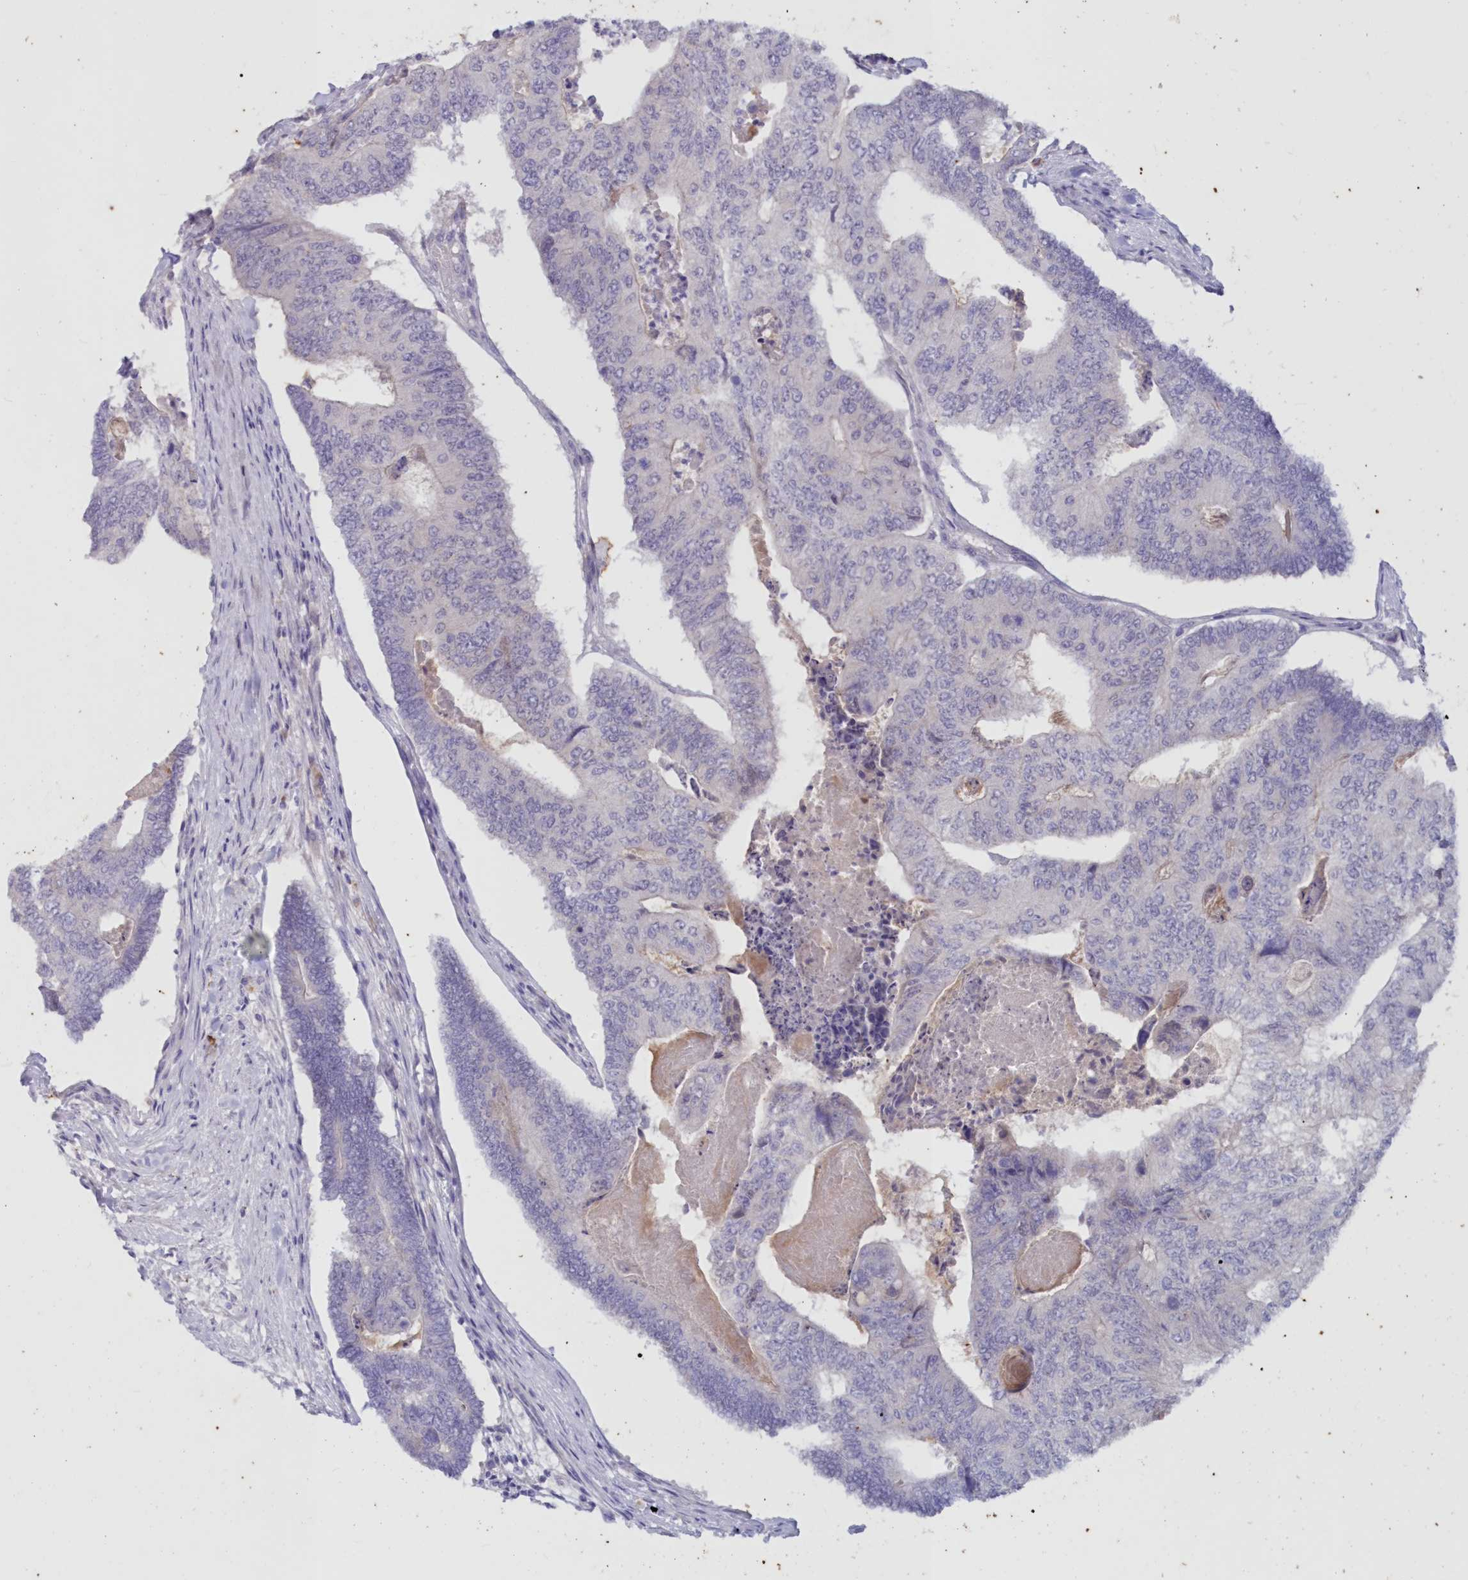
{"staining": {"intensity": "negative", "quantity": "none", "location": "none"}, "tissue": "colorectal cancer", "cell_type": "Tumor cells", "image_type": "cancer", "snomed": [{"axis": "morphology", "description": "Adenocarcinoma, NOS"}, {"axis": "topography", "description": "Colon"}], "caption": "DAB immunohistochemical staining of human colorectal cancer demonstrates no significant expression in tumor cells.", "gene": "SNED1", "patient": {"sex": "female", "age": 67}}